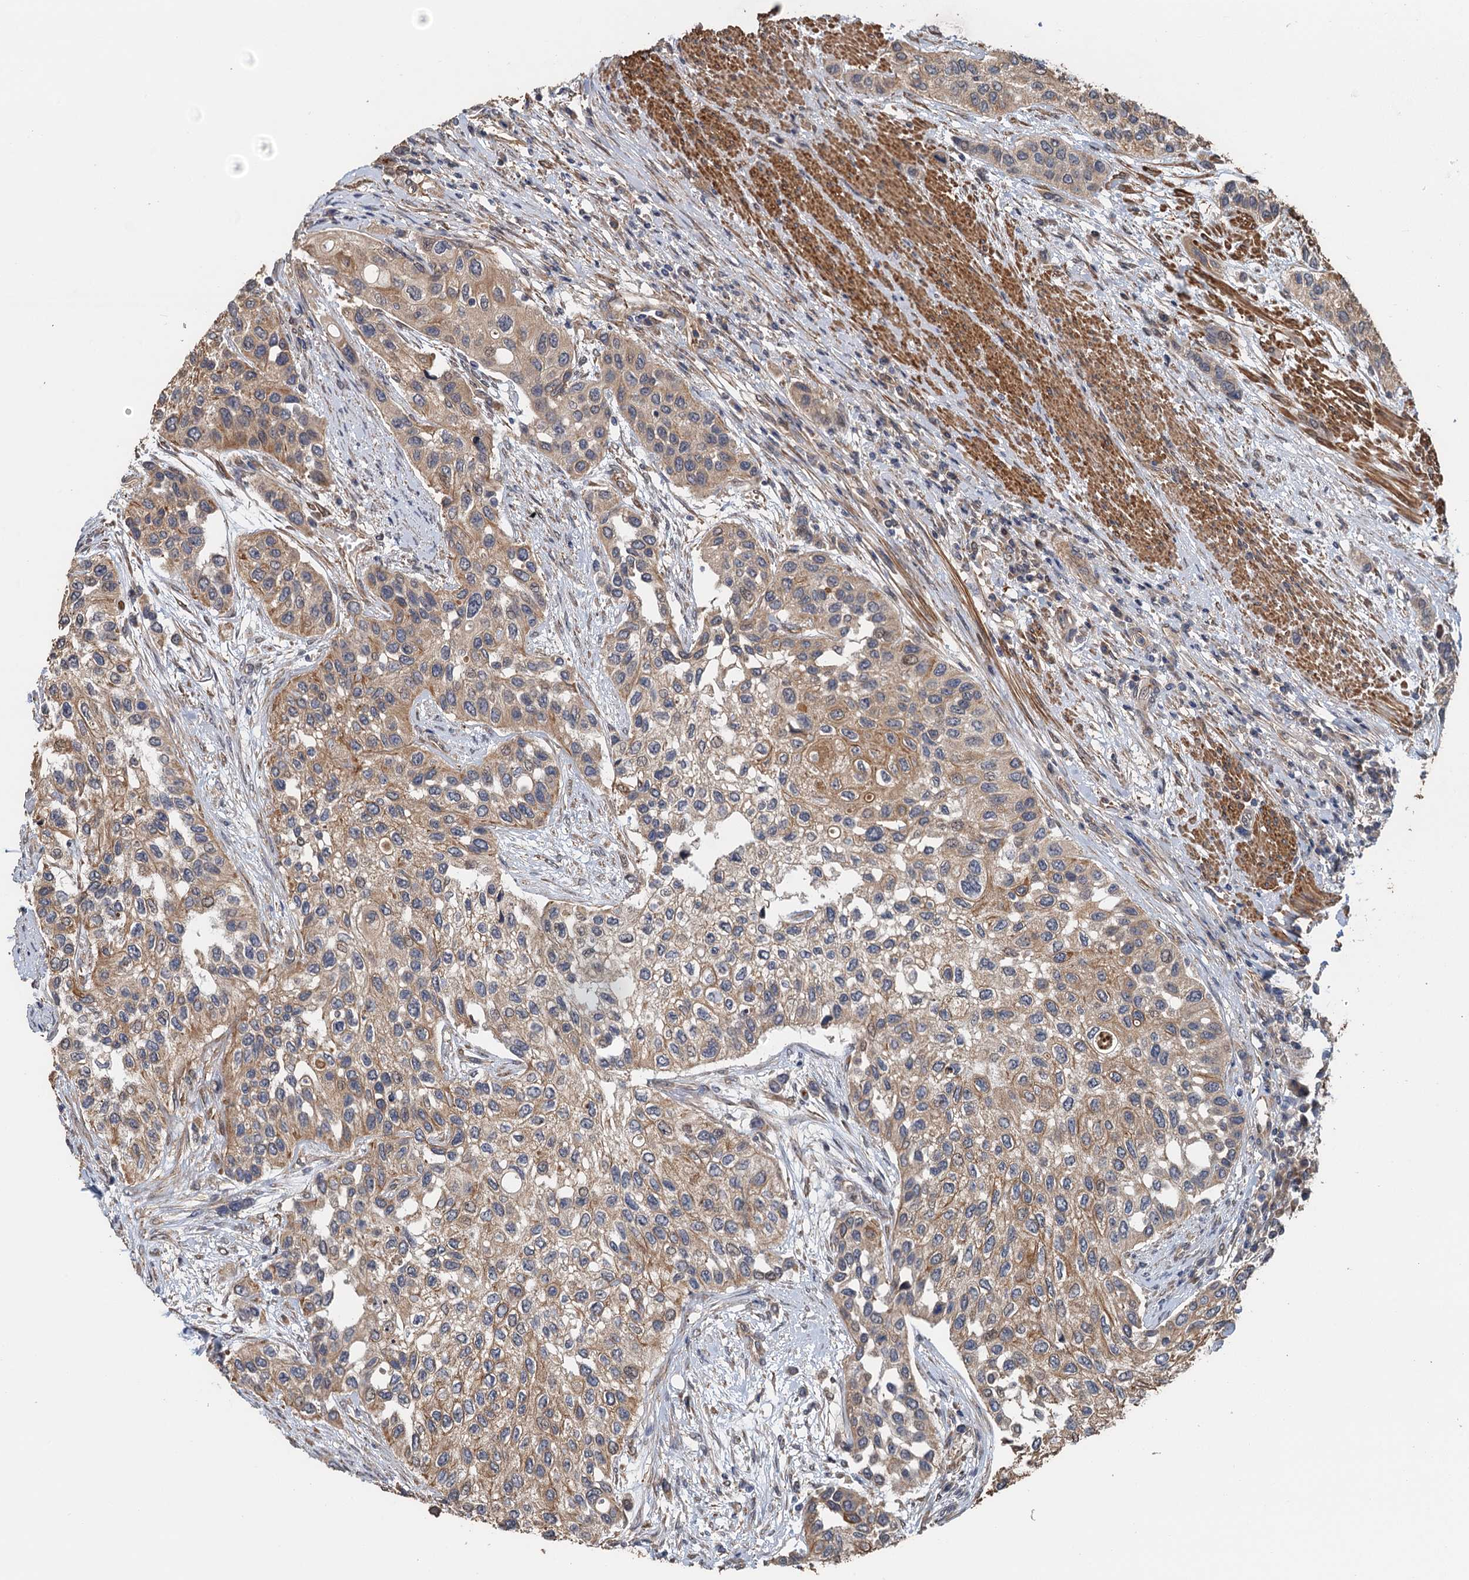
{"staining": {"intensity": "moderate", "quantity": ">75%", "location": "cytoplasmic/membranous"}, "tissue": "urothelial cancer", "cell_type": "Tumor cells", "image_type": "cancer", "snomed": [{"axis": "morphology", "description": "Normal tissue, NOS"}, {"axis": "morphology", "description": "Urothelial carcinoma, High grade"}, {"axis": "topography", "description": "Vascular tissue"}, {"axis": "topography", "description": "Urinary bladder"}], "caption": "Urothelial carcinoma (high-grade) tissue demonstrates moderate cytoplasmic/membranous staining in approximately >75% of tumor cells (DAB IHC with brightfield microscopy, high magnification).", "gene": "MEAK7", "patient": {"sex": "female", "age": 56}}